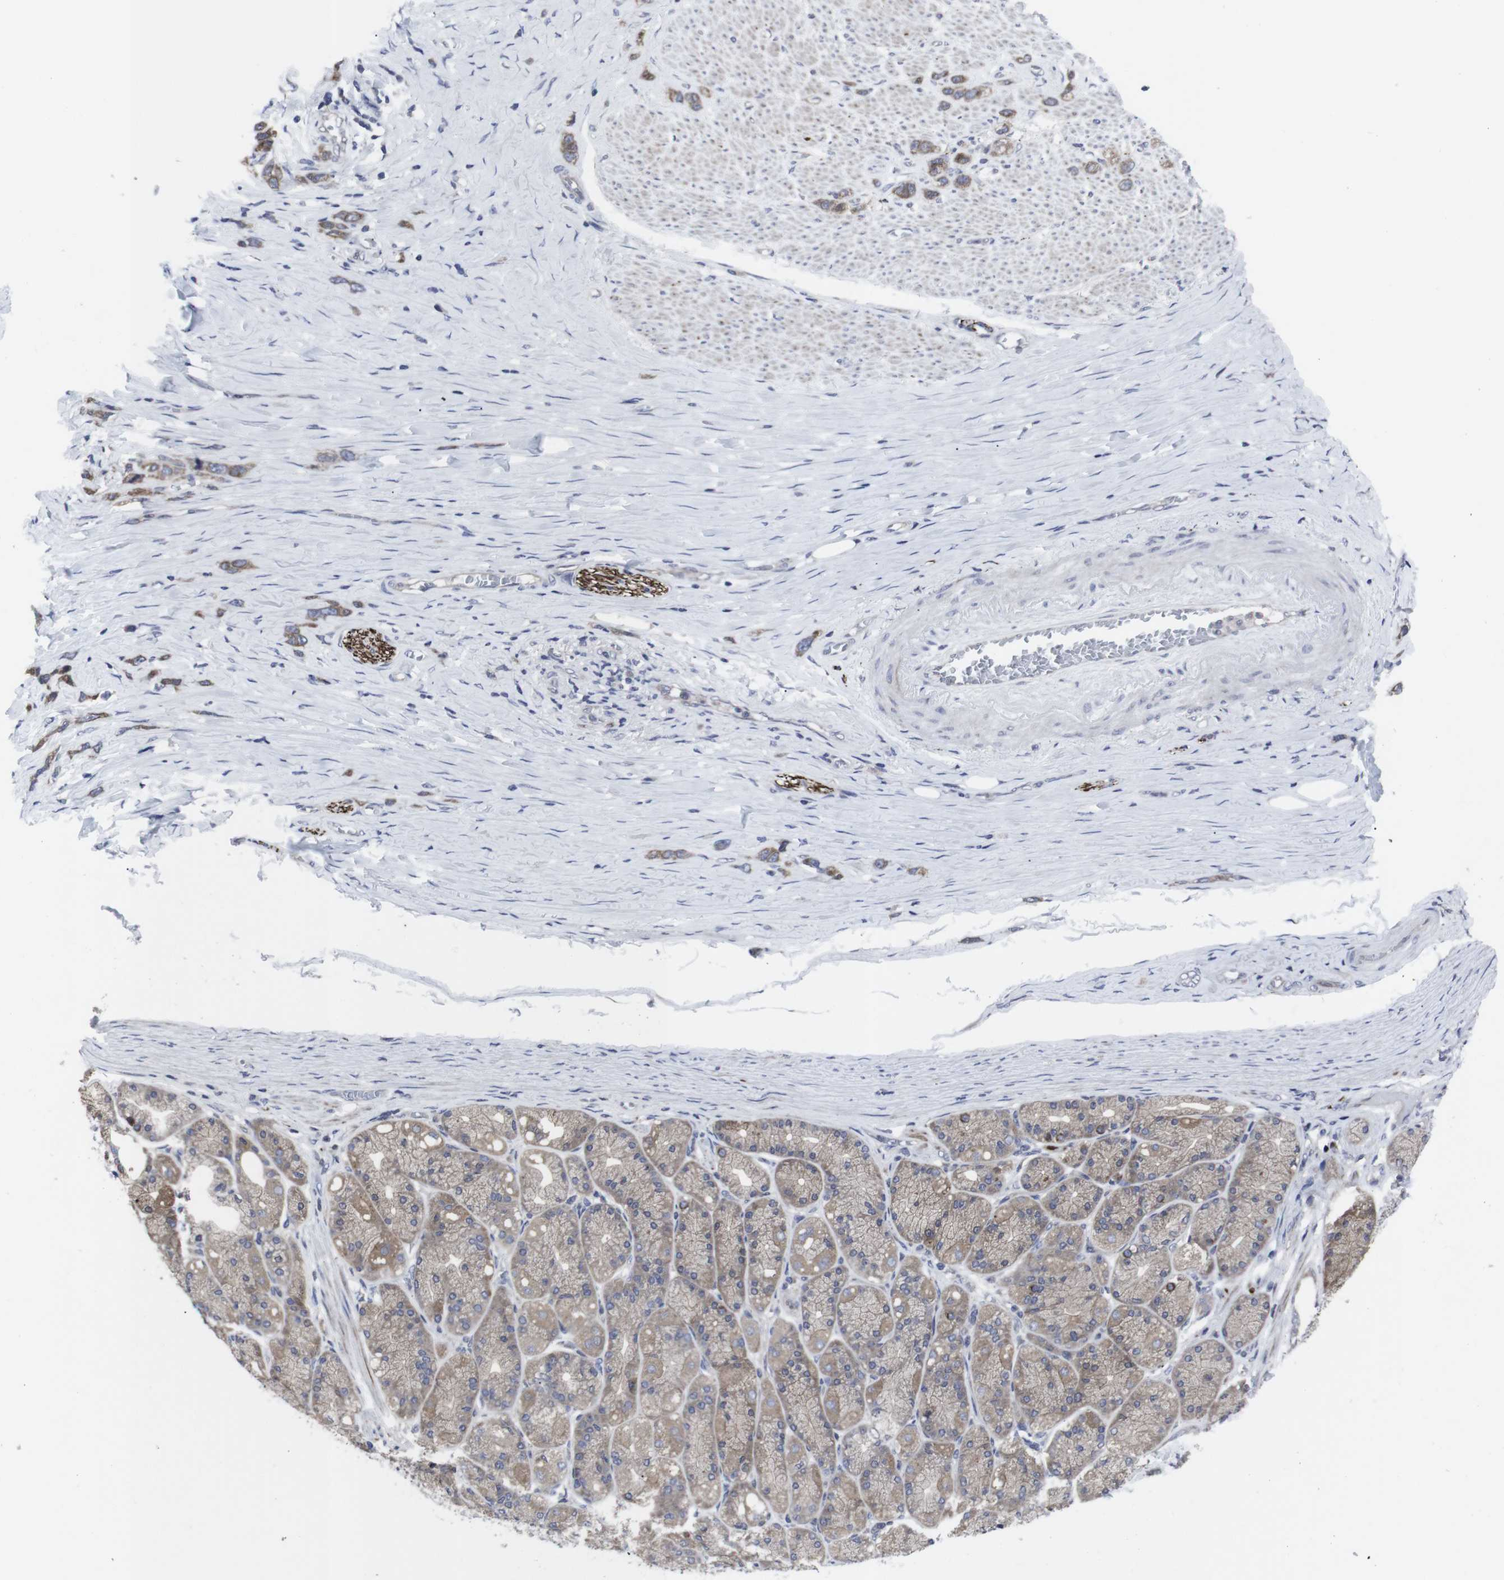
{"staining": {"intensity": "moderate", "quantity": ">75%", "location": "cytoplasmic/membranous"}, "tissue": "stomach cancer", "cell_type": "Tumor cells", "image_type": "cancer", "snomed": [{"axis": "morphology", "description": "Normal tissue, NOS"}, {"axis": "morphology", "description": "Adenocarcinoma, NOS"}, {"axis": "morphology", "description": "Adenocarcinoma, High grade"}, {"axis": "topography", "description": "Stomach, upper"}, {"axis": "topography", "description": "Stomach"}], "caption": "This micrograph exhibits stomach cancer (high-grade adenocarcinoma) stained with IHC to label a protein in brown. The cytoplasmic/membranous of tumor cells show moderate positivity for the protein. Nuclei are counter-stained blue.", "gene": "HPRT1", "patient": {"sex": "female", "age": 65}}